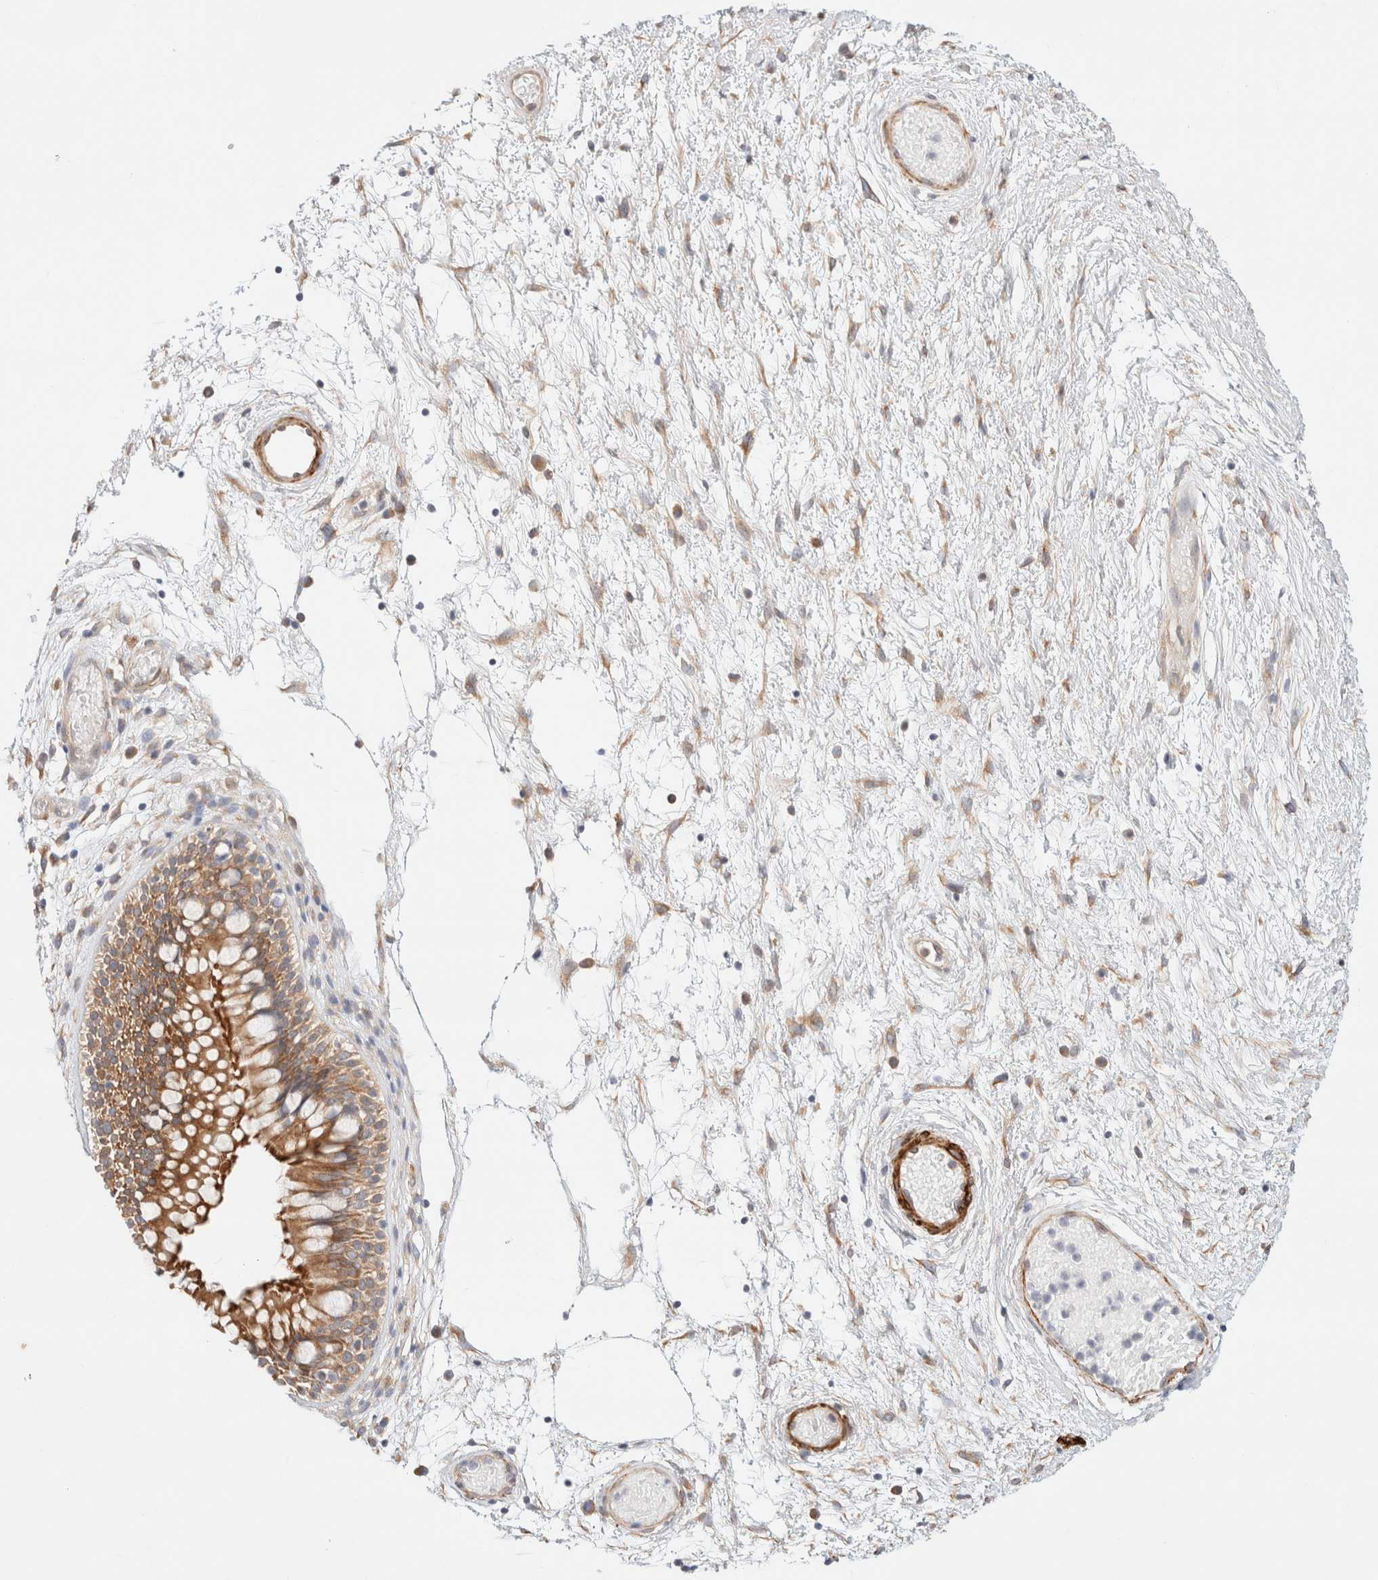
{"staining": {"intensity": "moderate", "quantity": ">75%", "location": "cytoplasmic/membranous"}, "tissue": "nasopharynx", "cell_type": "Respiratory epithelial cells", "image_type": "normal", "snomed": [{"axis": "morphology", "description": "Normal tissue, NOS"}, {"axis": "morphology", "description": "Inflammation, NOS"}, {"axis": "topography", "description": "Nasopharynx"}], "caption": "IHC histopathology image of unremarkable nasopharynx: nasopharynx stained using immunohistochemistry (IHC) reveals medium levels of moderate protein expression localized specifically in the cytoplasmic/membranous of respiratory epithelial cells, appearing as a cytoplasmic/membranous brown color.", "gene": "RRP15", "patient": {"sex": "male", "age": 48}}